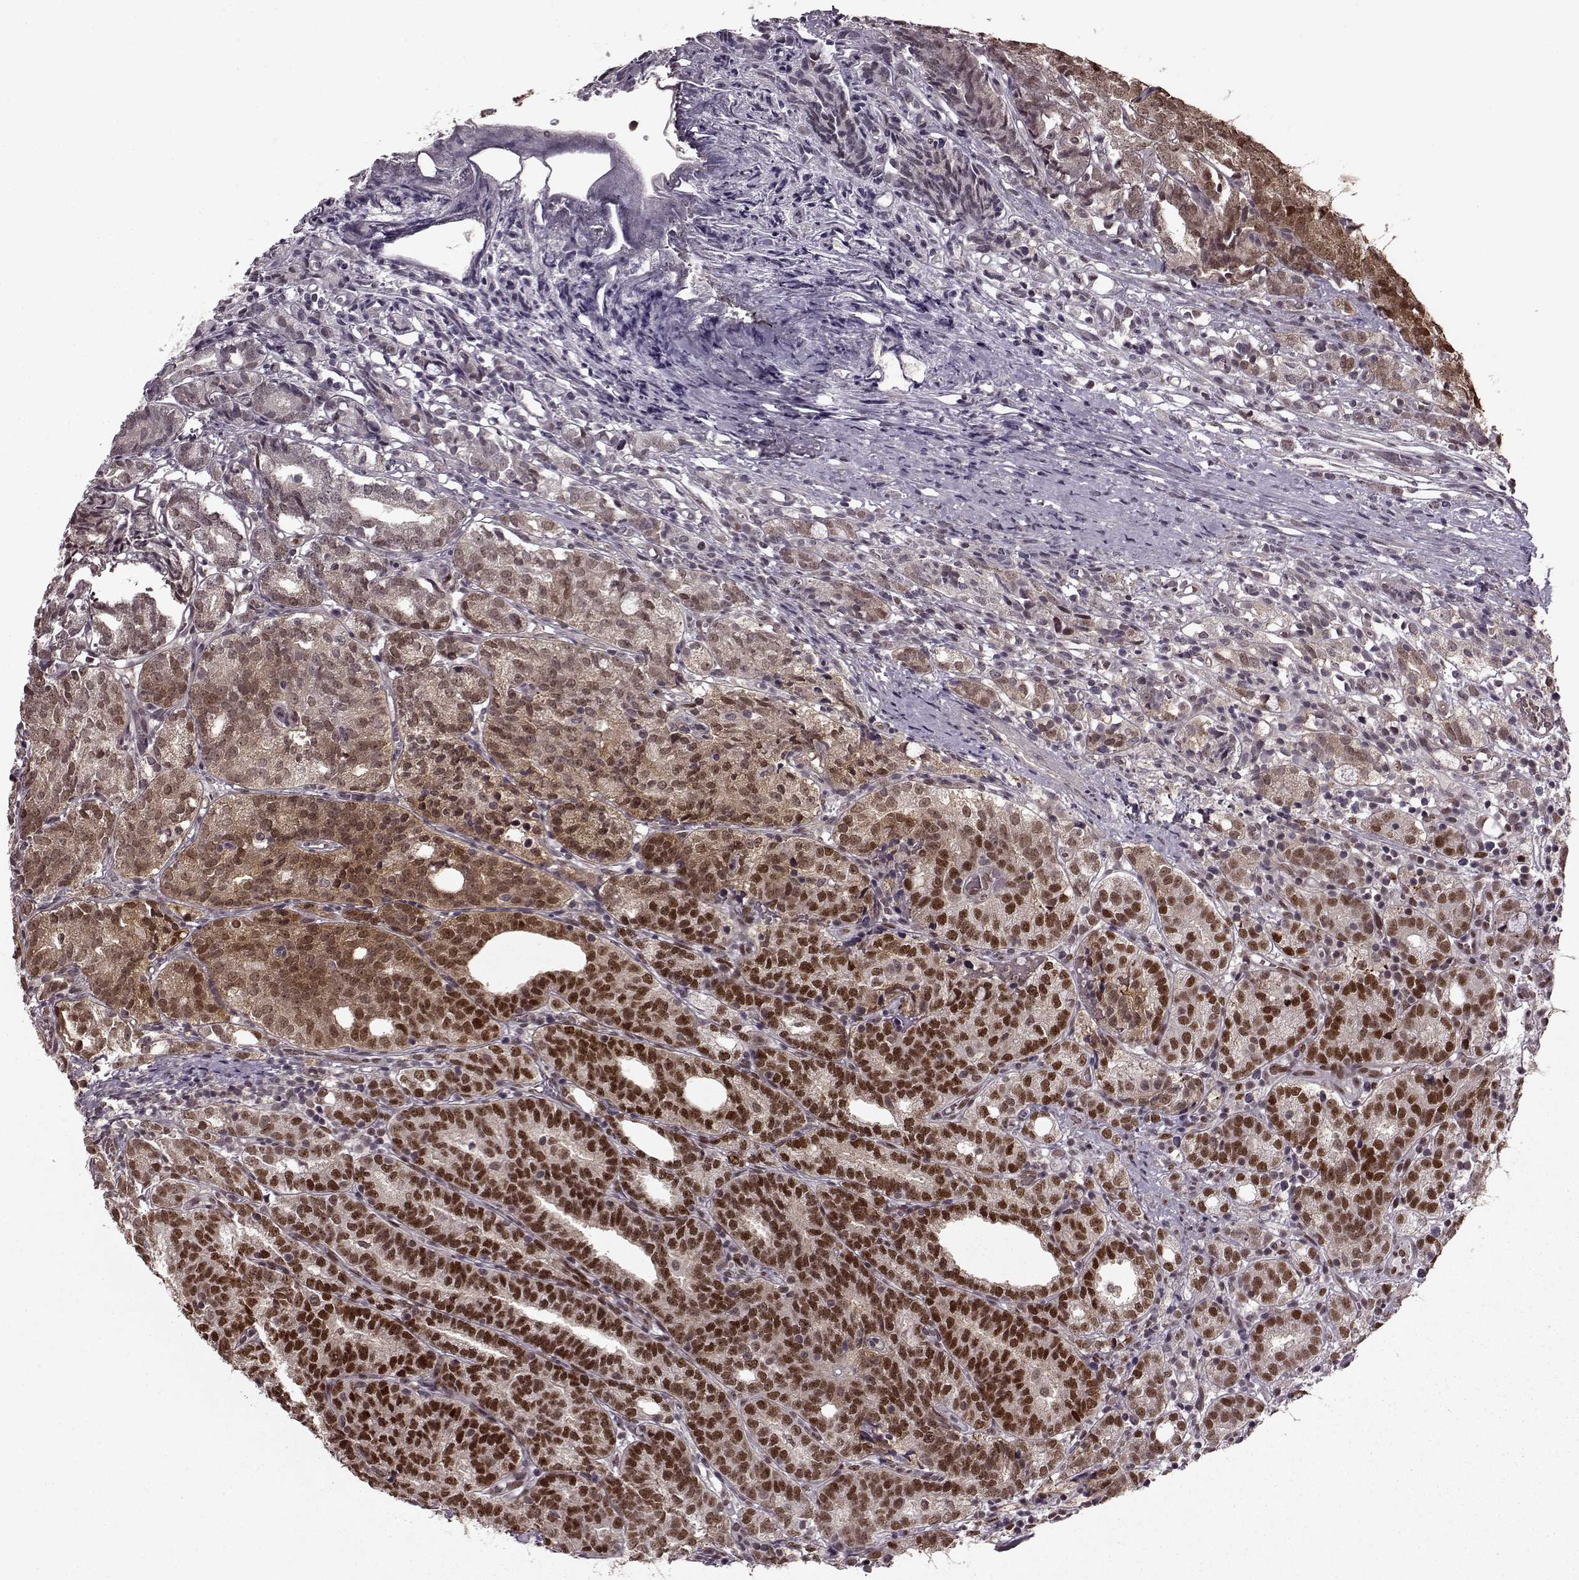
{"staining": {"intensity": "strong", "quantity": ">75%", "location": "nuclear"}, "tissue": "prostate cancer", "cell_type": "Tumor cells", "image_type": "cancer", "snomed": [{"axis": "morphology", "description": "Adenocarcinoma, High grade"}, {"axis": "topography", "description": "Prostate"}], "caption": "IHC (DAB (3,3'-diaminobenzidine)) staining of human prostate adenocarcinoma (high-grade) reveals strong nuclear protein expression in approximately >75% of tumor cells.", "gene": "FTO", "patient": {"sex": "male", "age": 53}}